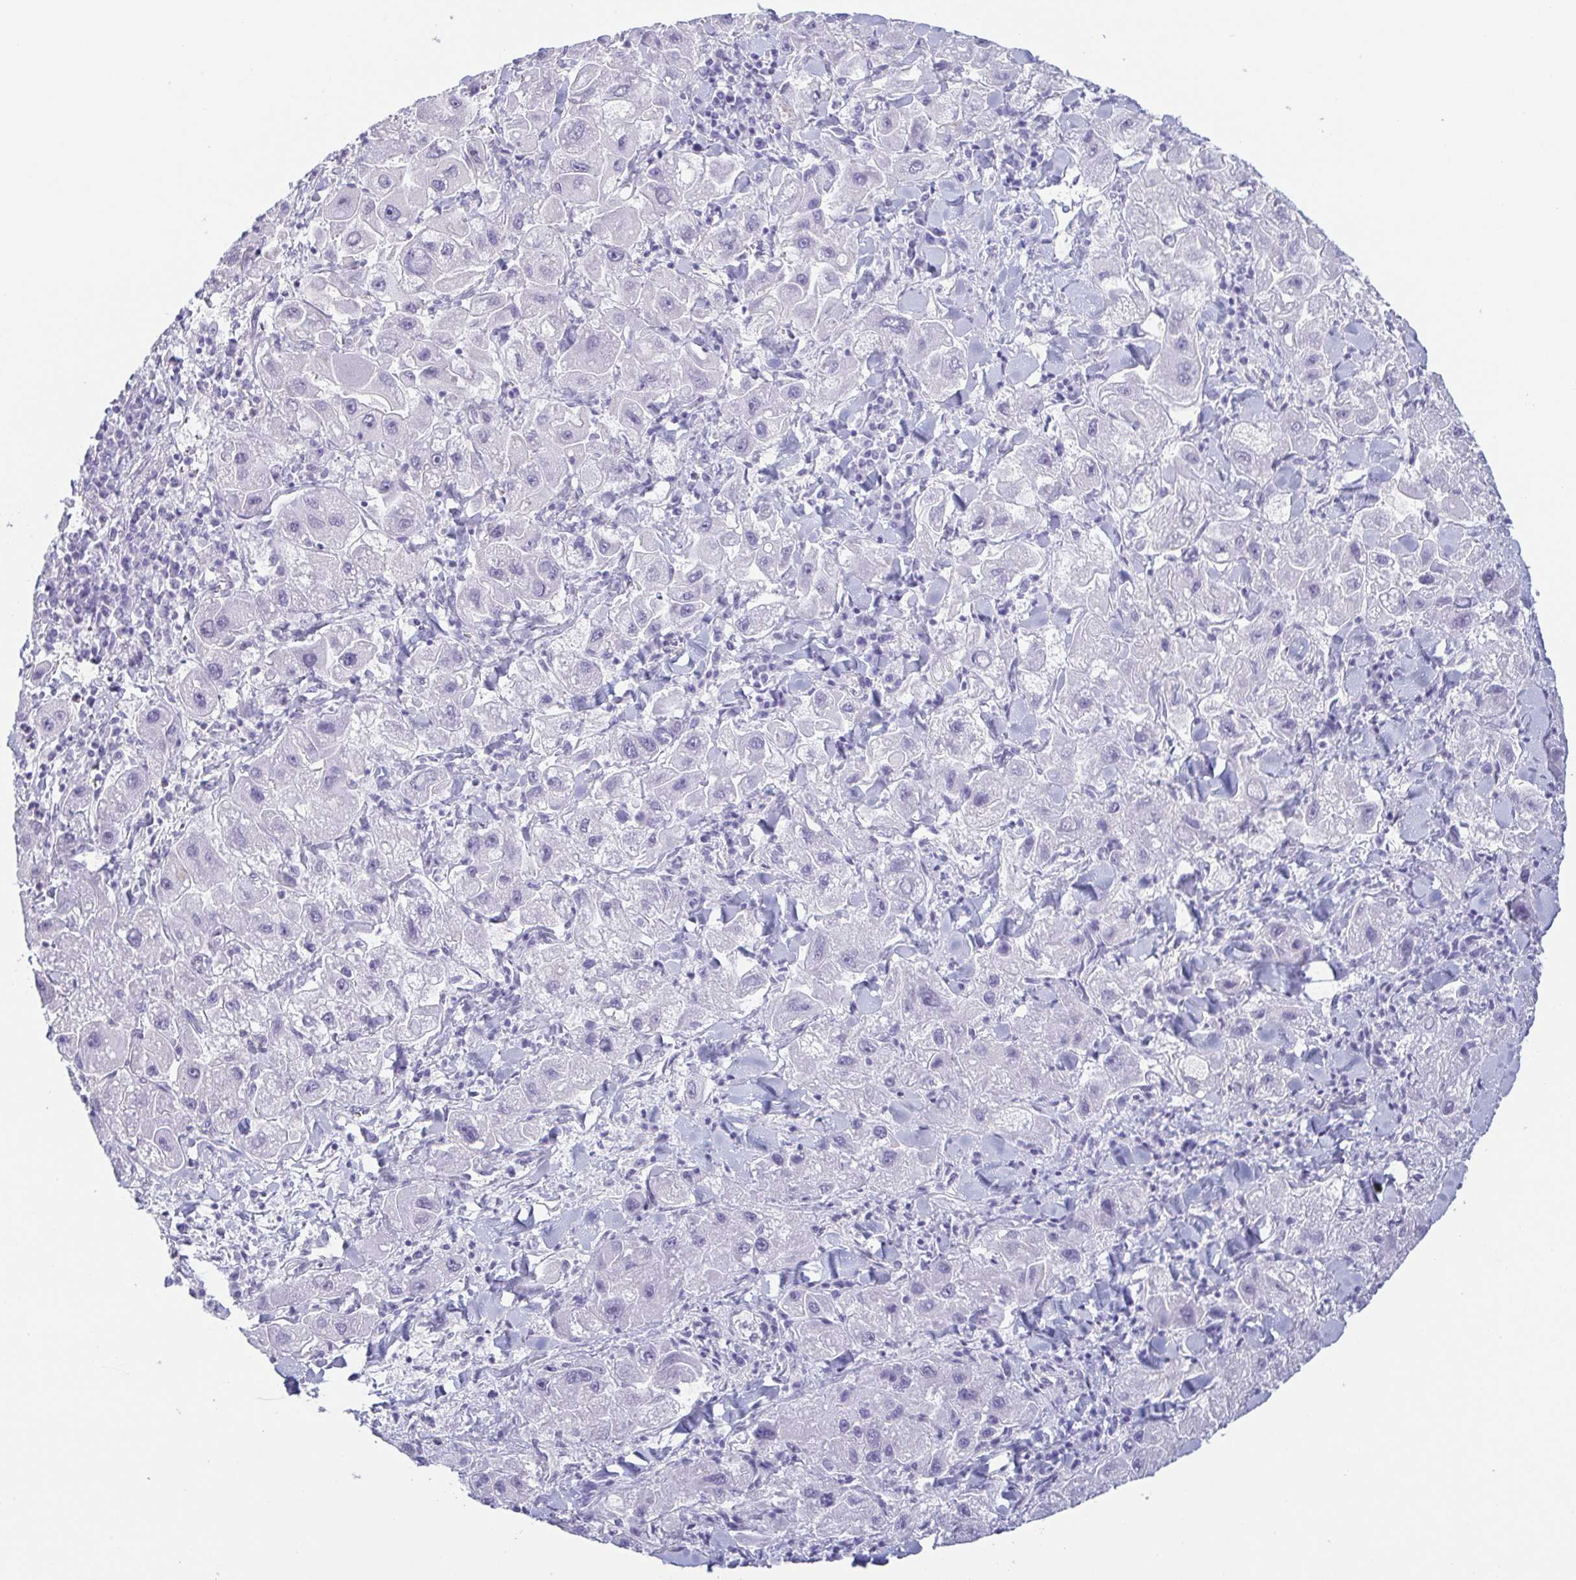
{"staining": {"intensity": "negative", "quantity": "none", "location": "none"}, "tissue": "liver cancer", "cell_type": "Tumor cells", "image_type": "cancer", "snomed": [{"axis": "morphology", "description": "Carcinoma, Hepatocellular, NOS"}, {"axis": "topography", "description": "Liver"}], "caption": "The micrograph reveals no significant staining in tumor cells of hepatocellular carcinoma (liver).", "gene": "PRR4", "patient": {"sex": "male", "age": 24}}